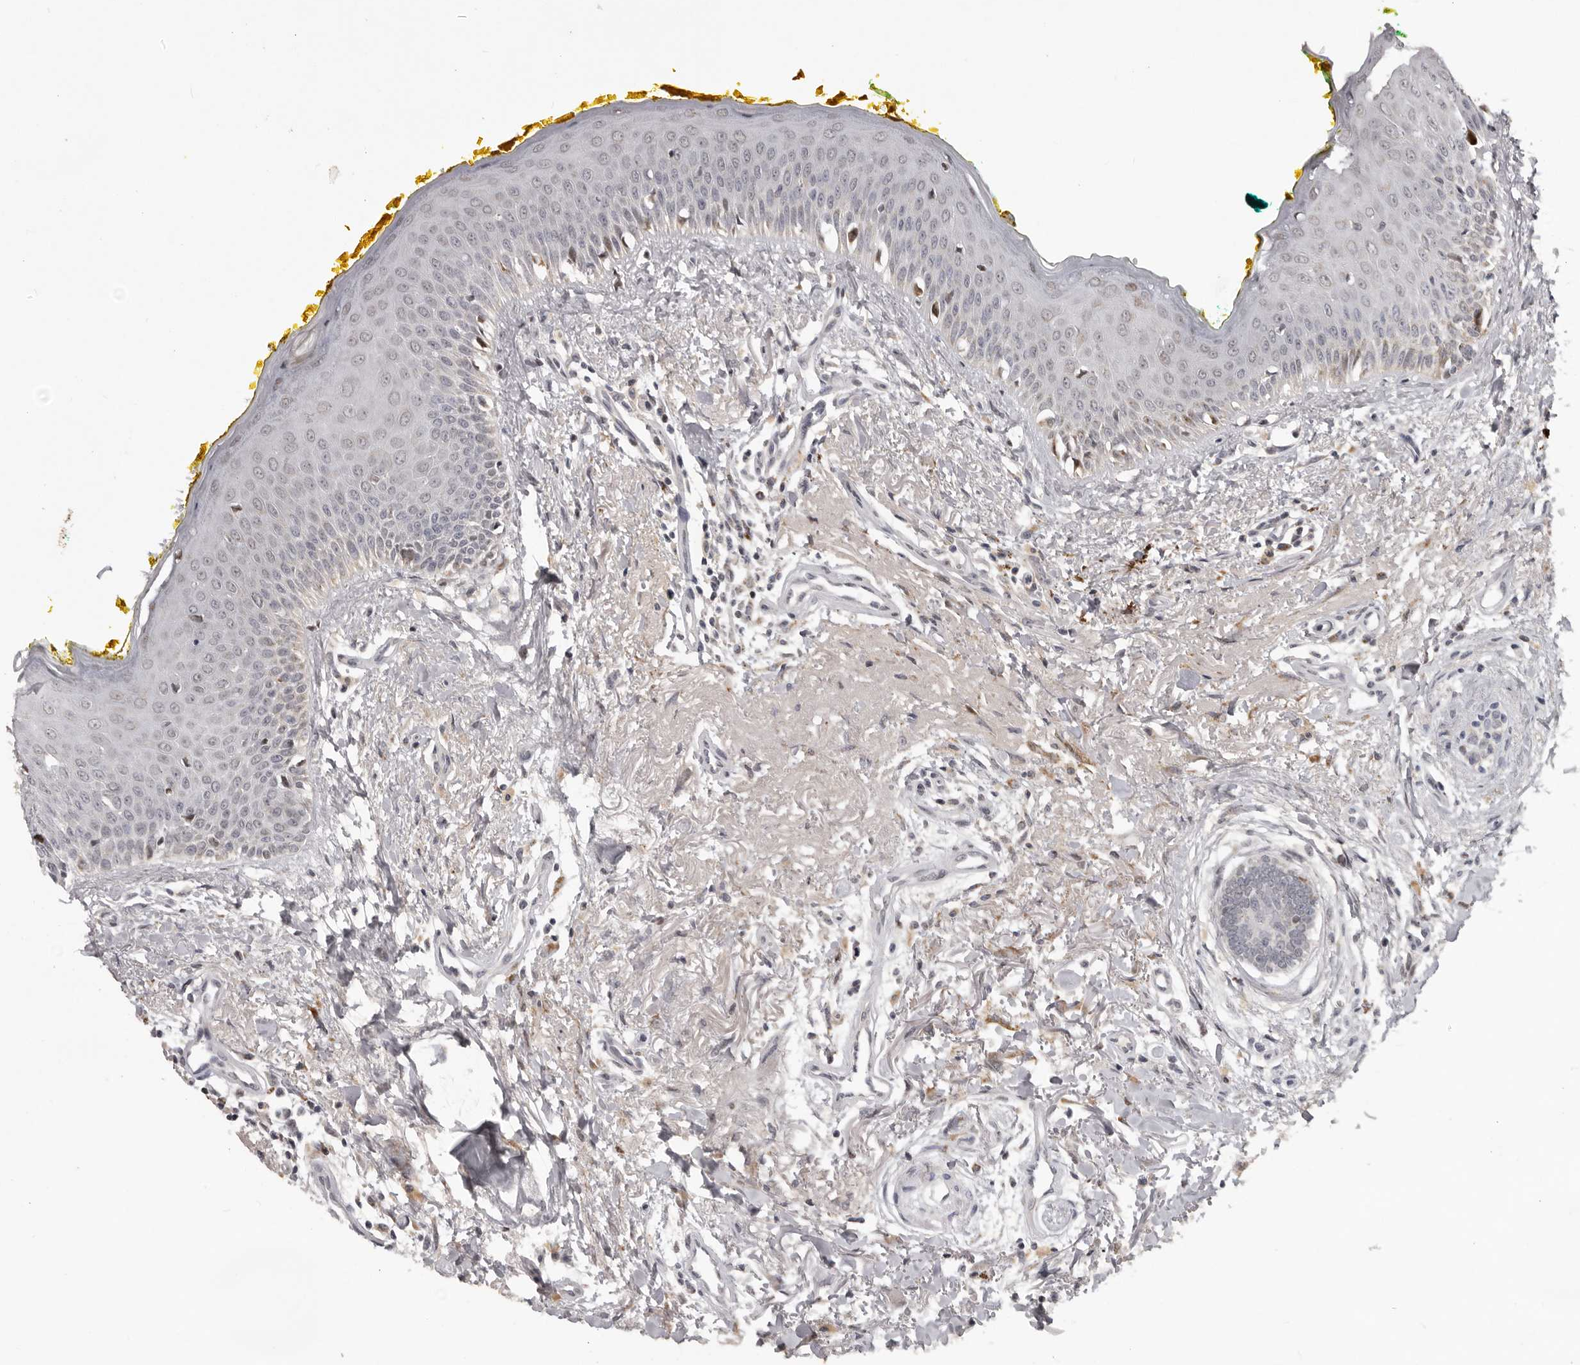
{"staining": {"intensity": "moderate", "quantity": "25%-75%", "location": "nuclear"}, "tissue": "oral mucosa", "cell_type": "Squamous epithelial cells", "image_type": "normal", "snomed": [{"axis": "morphology", "description": "Normal tissue, NOS"}, {"axis": "topography", "description": "Oral tissue"}], "caption": "A high-resolution photomicrograph shows immunohistochemistry (IHC) staining of benign oral mucosa, which exhibits moderate nuclear staining in approximately 25%-75% of squamous epithelial cells.", "gene": "C17orf99", "patient": {"sex": "female", "age": 70}}